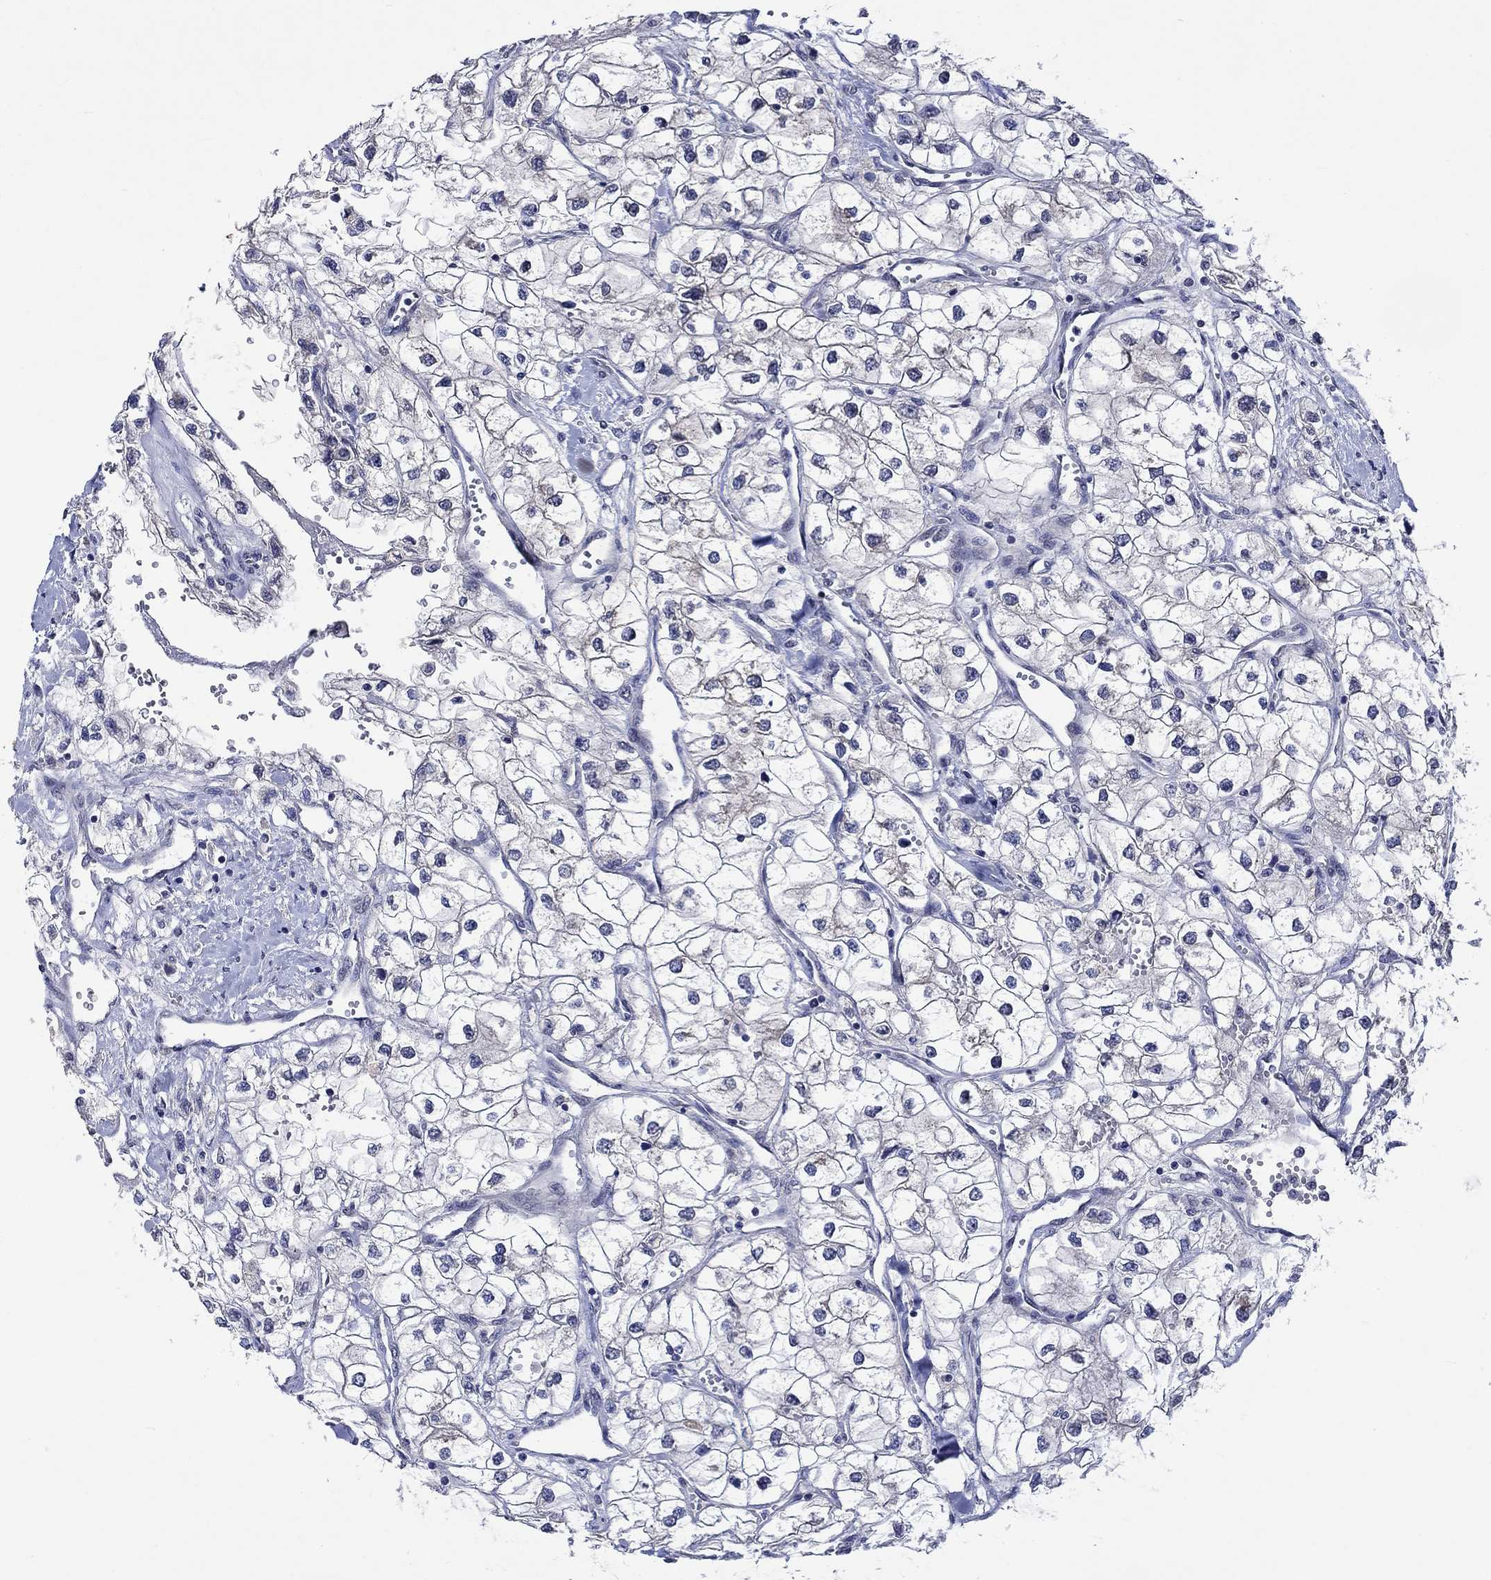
{"staining": {"intensity": "negative", "quantity": "none", "location": "none"}, "tissue": "renal cancer", "cell_type": "Tumor cells", "image_type": "cancer", "snomed": [{"axis": "morphology", "description": "Adenocarcinoma, NOS"}, {"axis": "topography", "description": "Kidney"}], "caption": "Tumor cells show no significant expression in renal cancer. (DAB (3,3'-diaminobenzidine) immunohistochemistry (IHC) with hematoxylin counter stain).", "gene": "DDX3Y", "patient": {"sex": "male", "age": 59}}